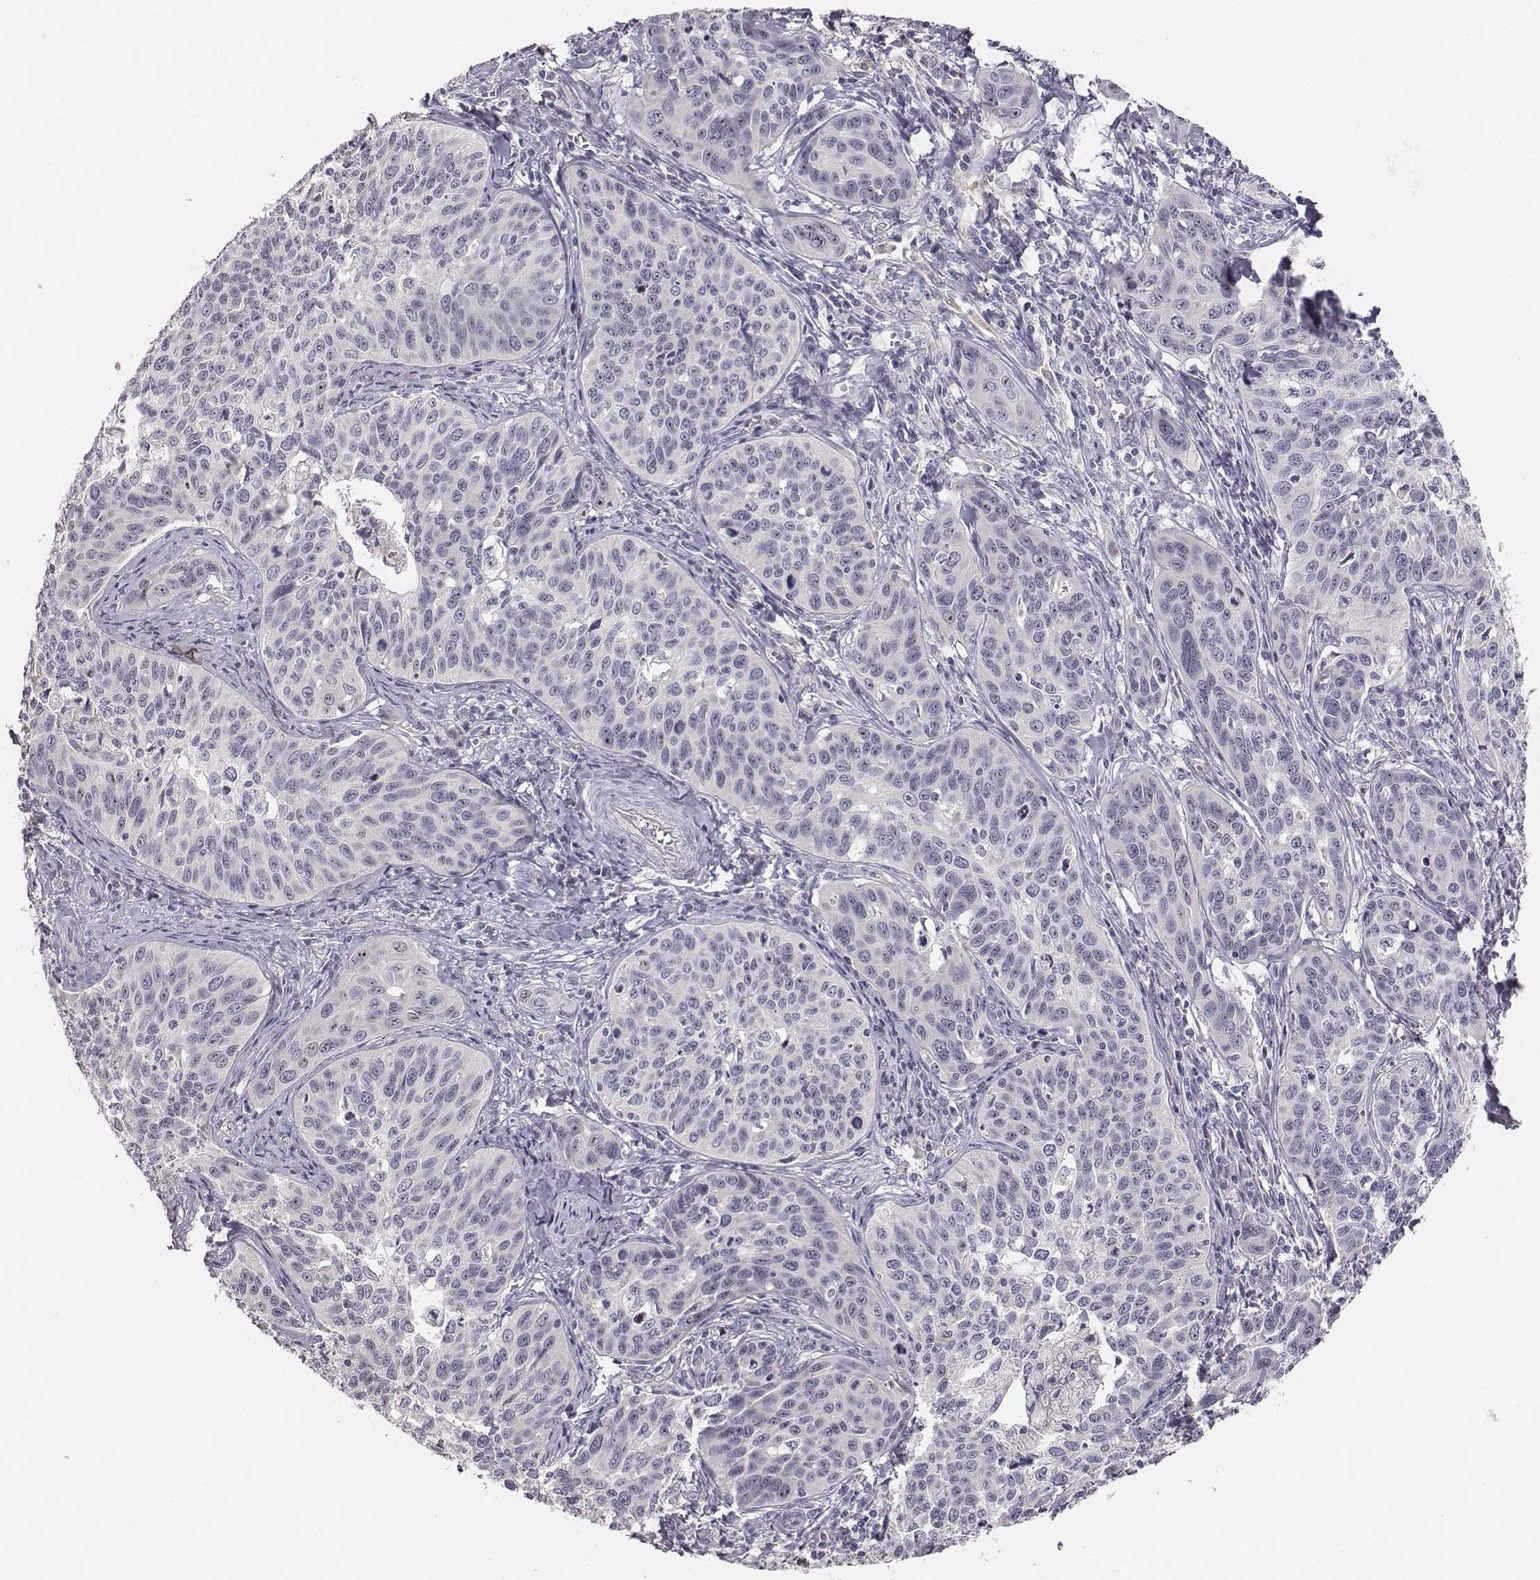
{"staining": {"intensity": "negative", "quantity": "none", "location": "none"}, "tissue": "cervical cancer", "cell_type": "Tumor cells", "image_type": "cancer", "snomed": [{"axis": "morphology", "description": "Squamous cell carcinoma, NOS"}, {"axis": "topography", "description": "Cervix"}], "caption": "Squamous cell carcinoma (cervical) stained for a protein using immunohistochemistry (IHC) displays no staining tumor cells.", "gene": "NIFK", "patient": {"sex": "female", "age": 31}}